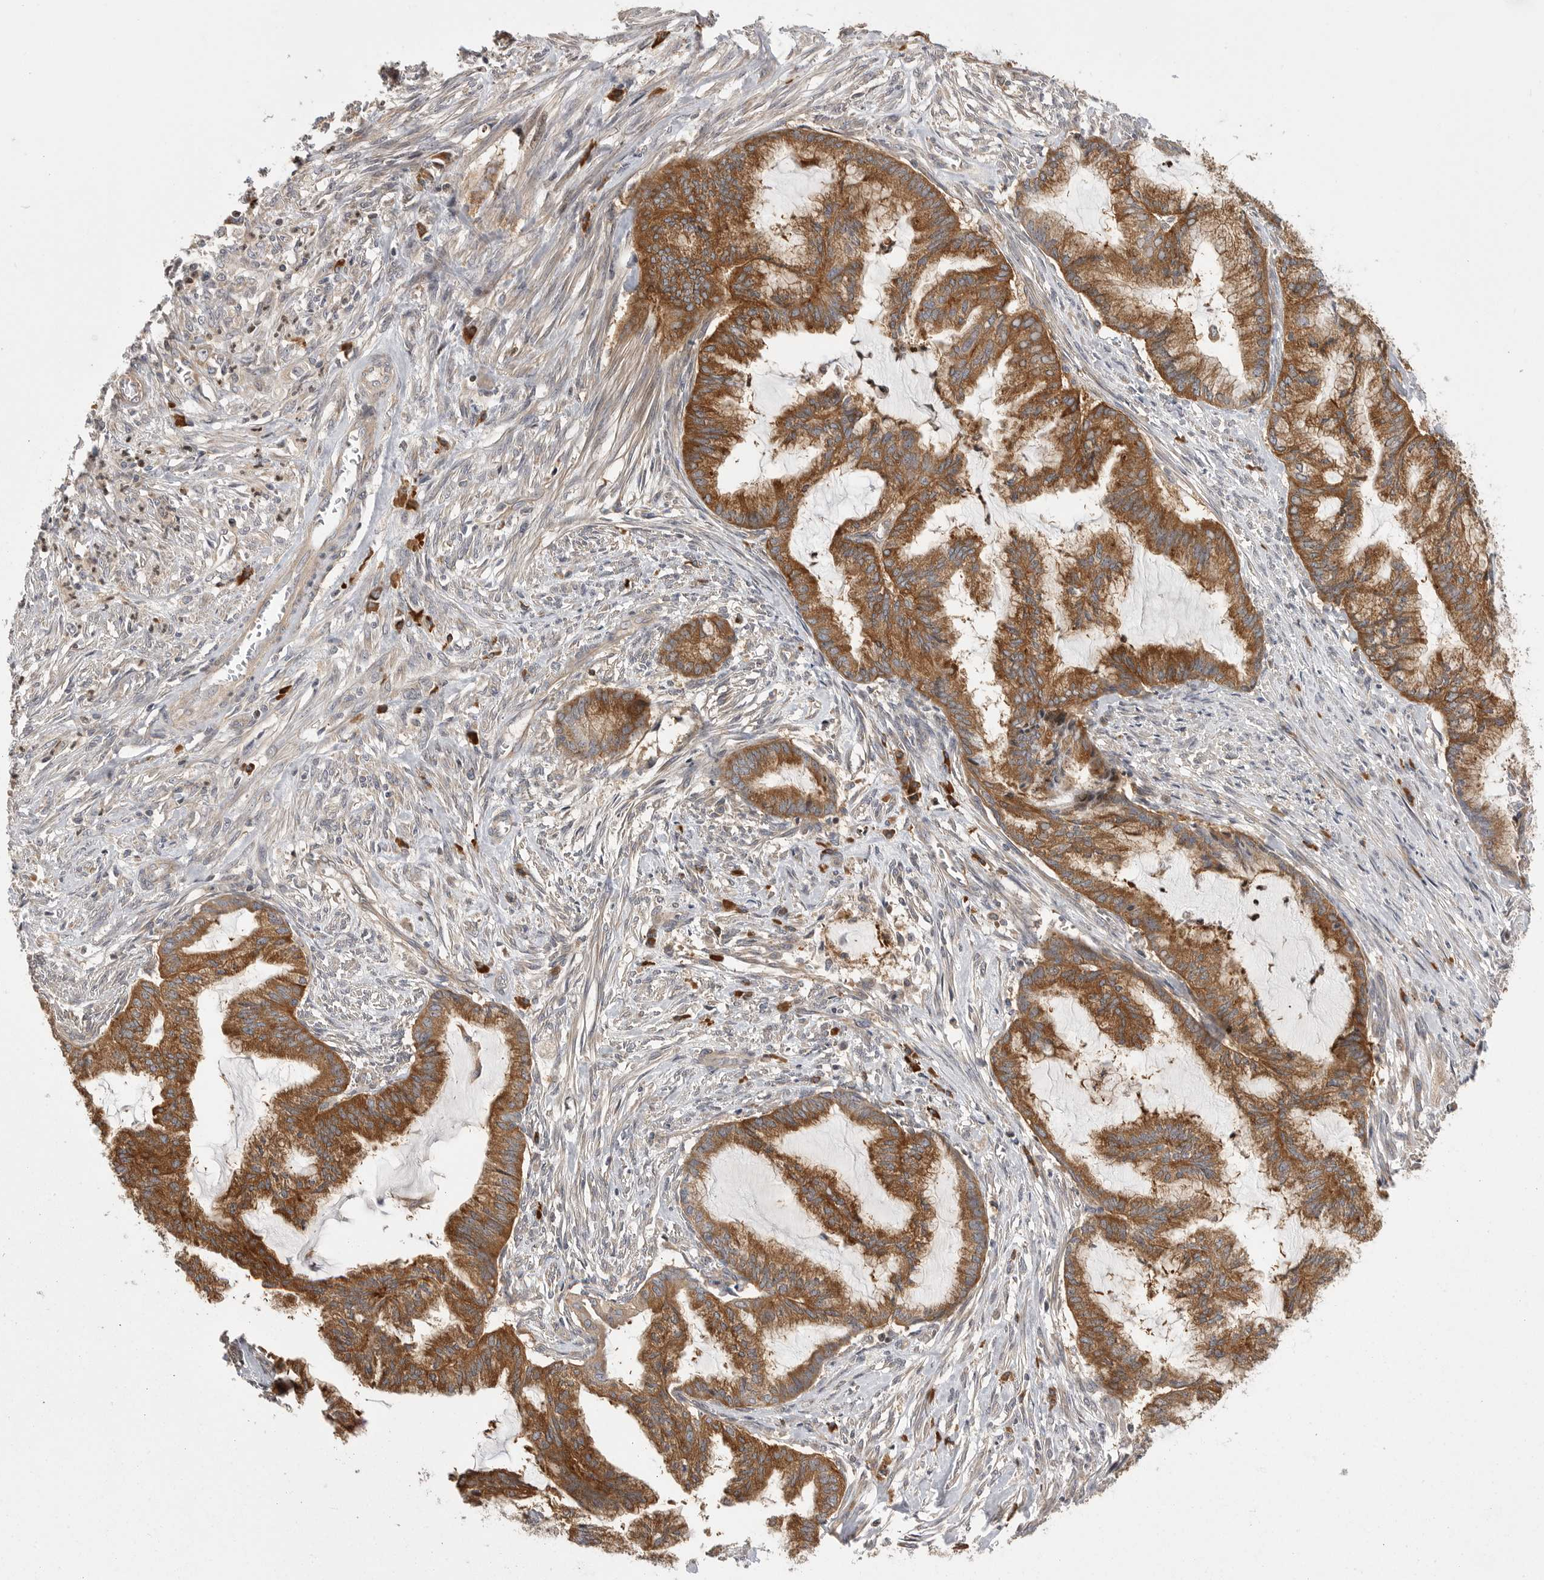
{"staining": {"intensity": "moderate", "quantity": ">75%", "location": "cytoplasmic/membranous"}, "tissue": "endometrial cancer", "cell_type": "Tumor cells", "image_type": "cancer", "snomed": [{"axis": "morphology", "description": "Adenocarcinoma, NOS"}, {"axis": "topography", "description": "Endometrium"}], "caption": "This micrograph shows immunohistochemistry staining of human endometrial cancer (adenocarcinoma), with medium moderate cytoplasmic/membranous positivity in about >75% of tumor cells.", "gene": "OXR1", "patient": {"sex": "female", "age": 86}}